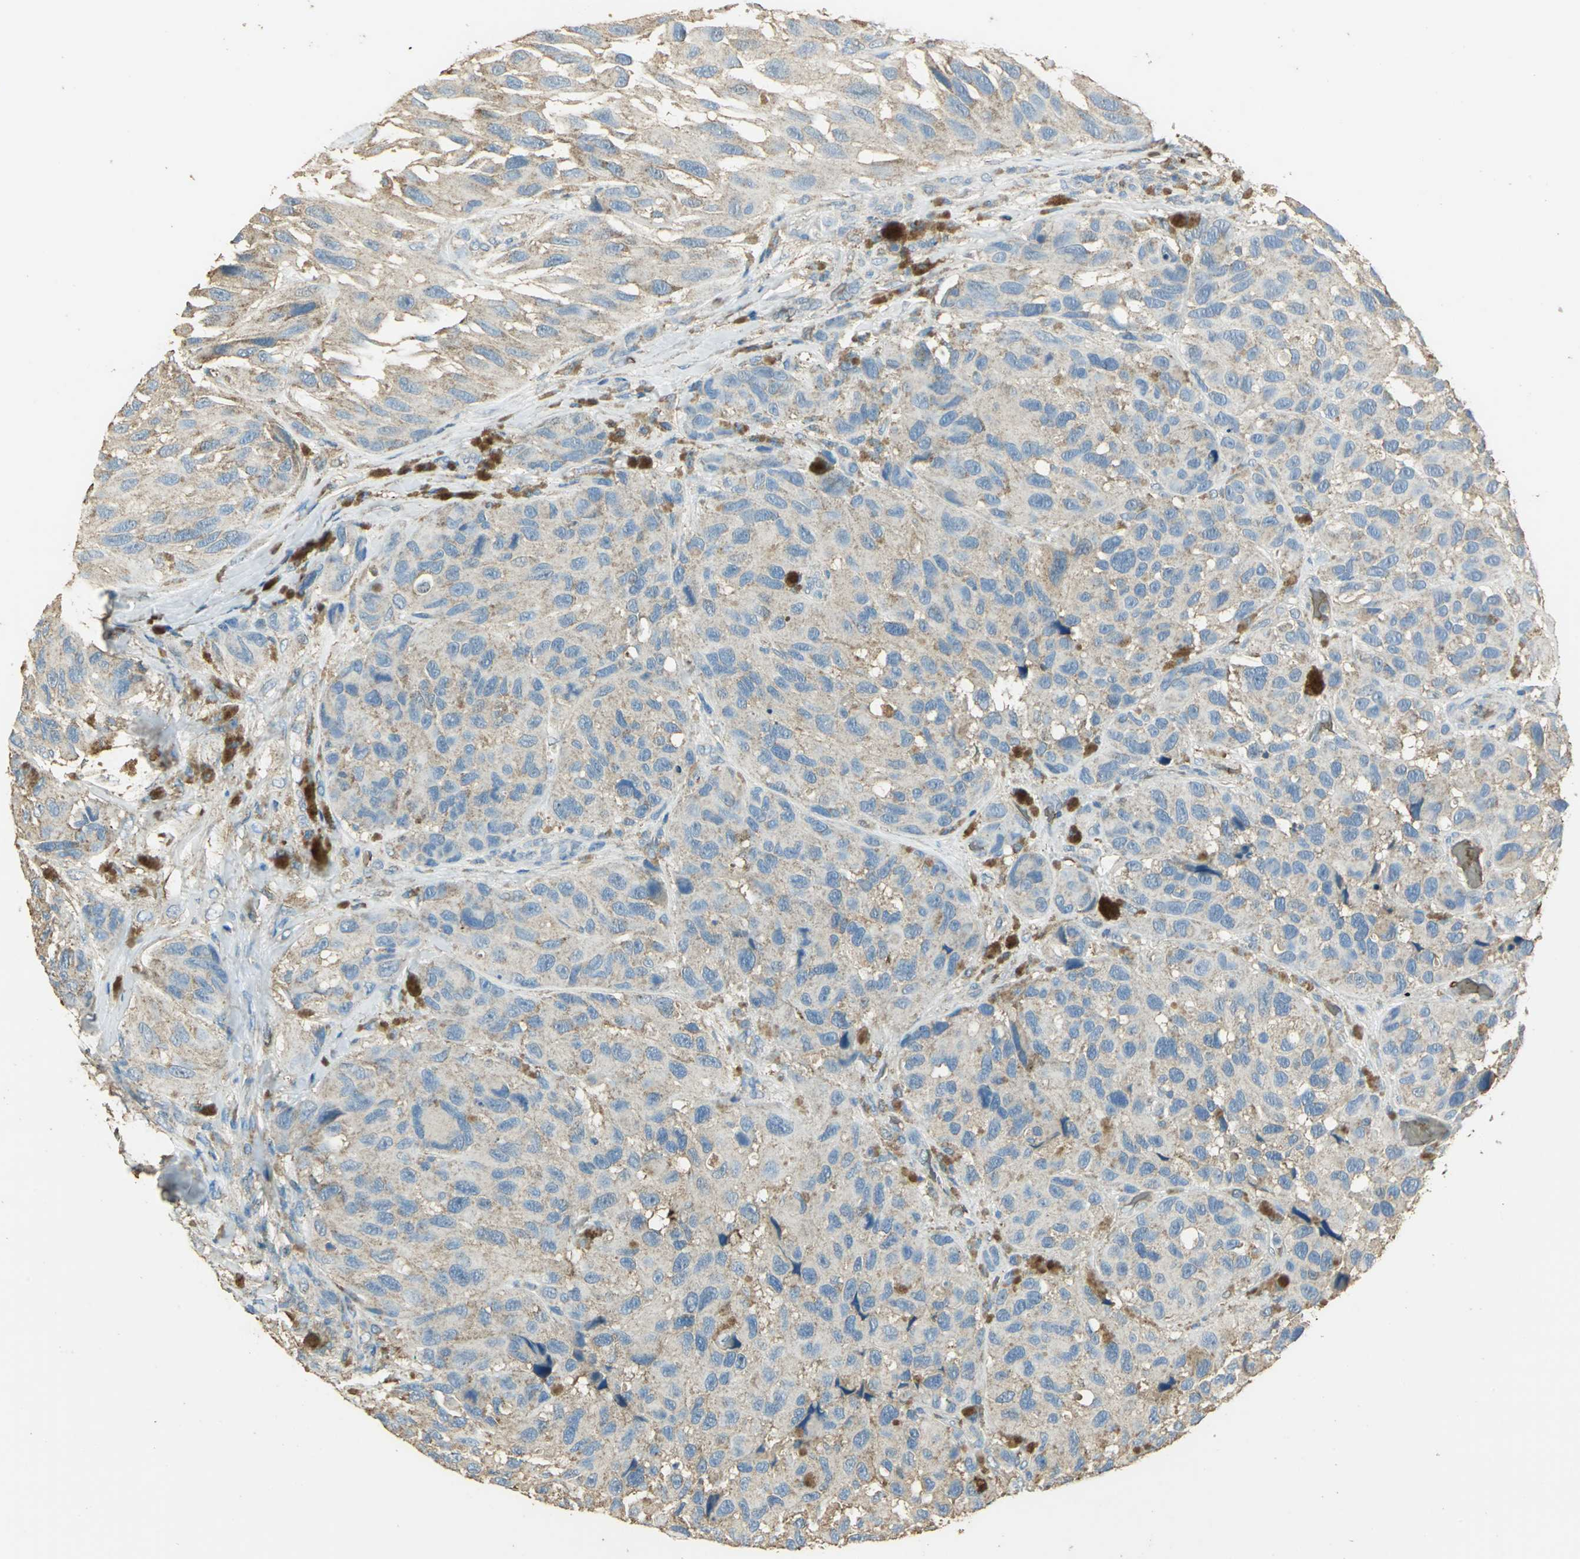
{"staining": {"intensity": "weak", "quantity": ">75%", "location": "cytoplasmic/membranous"}, "tissue": "melanoma", "cell_type": "Tumor cells", "image_type": "cancer", "snomed": [{"axis": "morphology", "description": "Malignant melanoma, NOS"}, {"axis": "topography", "description": "Skin"}], "caption": "Protein expression analysis of human malignant melanoma reveals weak cytoplasmic/membranous positivity in approximately >75% of tumor cells.", "gene": "TRAPPC2", "patient": {"sex": "female", "age": 73}}